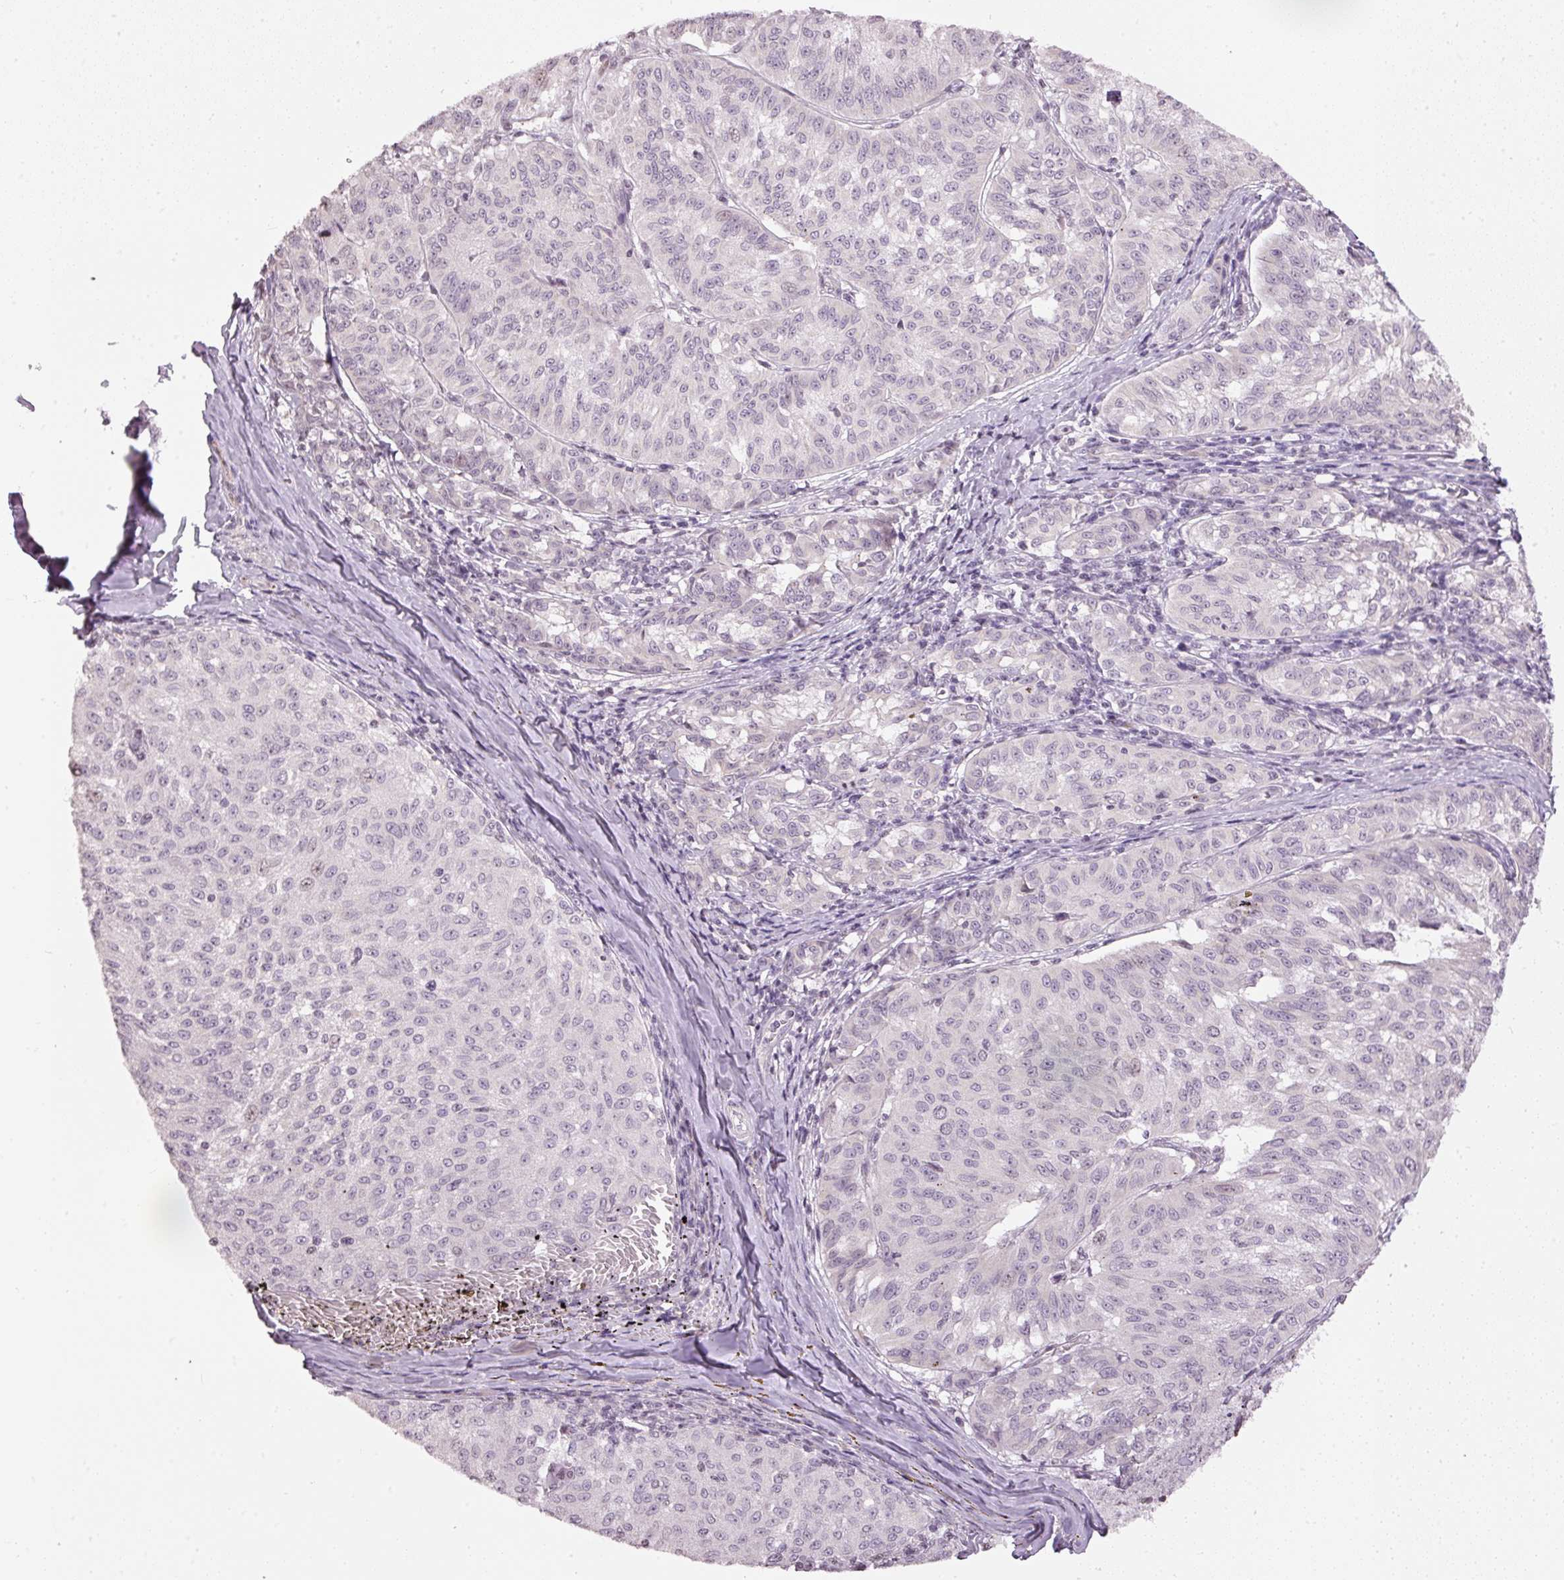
{"staining": {"intensity": "negative", "quantity": "none", "location": "none"}, "tissue": "melanoma", "cell_type": "Tumor cells", "image_type": "cancer", "snomed": [{"axis": "morphology", "description": "Malignant melanoma, NOS"}, {"axis": "topography", "description": "Skin"}], "caption": "Immunohistochemical staining of melanoma demonstrates no significant staining in tumor cells.", "gene": "NRDE2", "patient": {"sex": "female", "age": 72}}